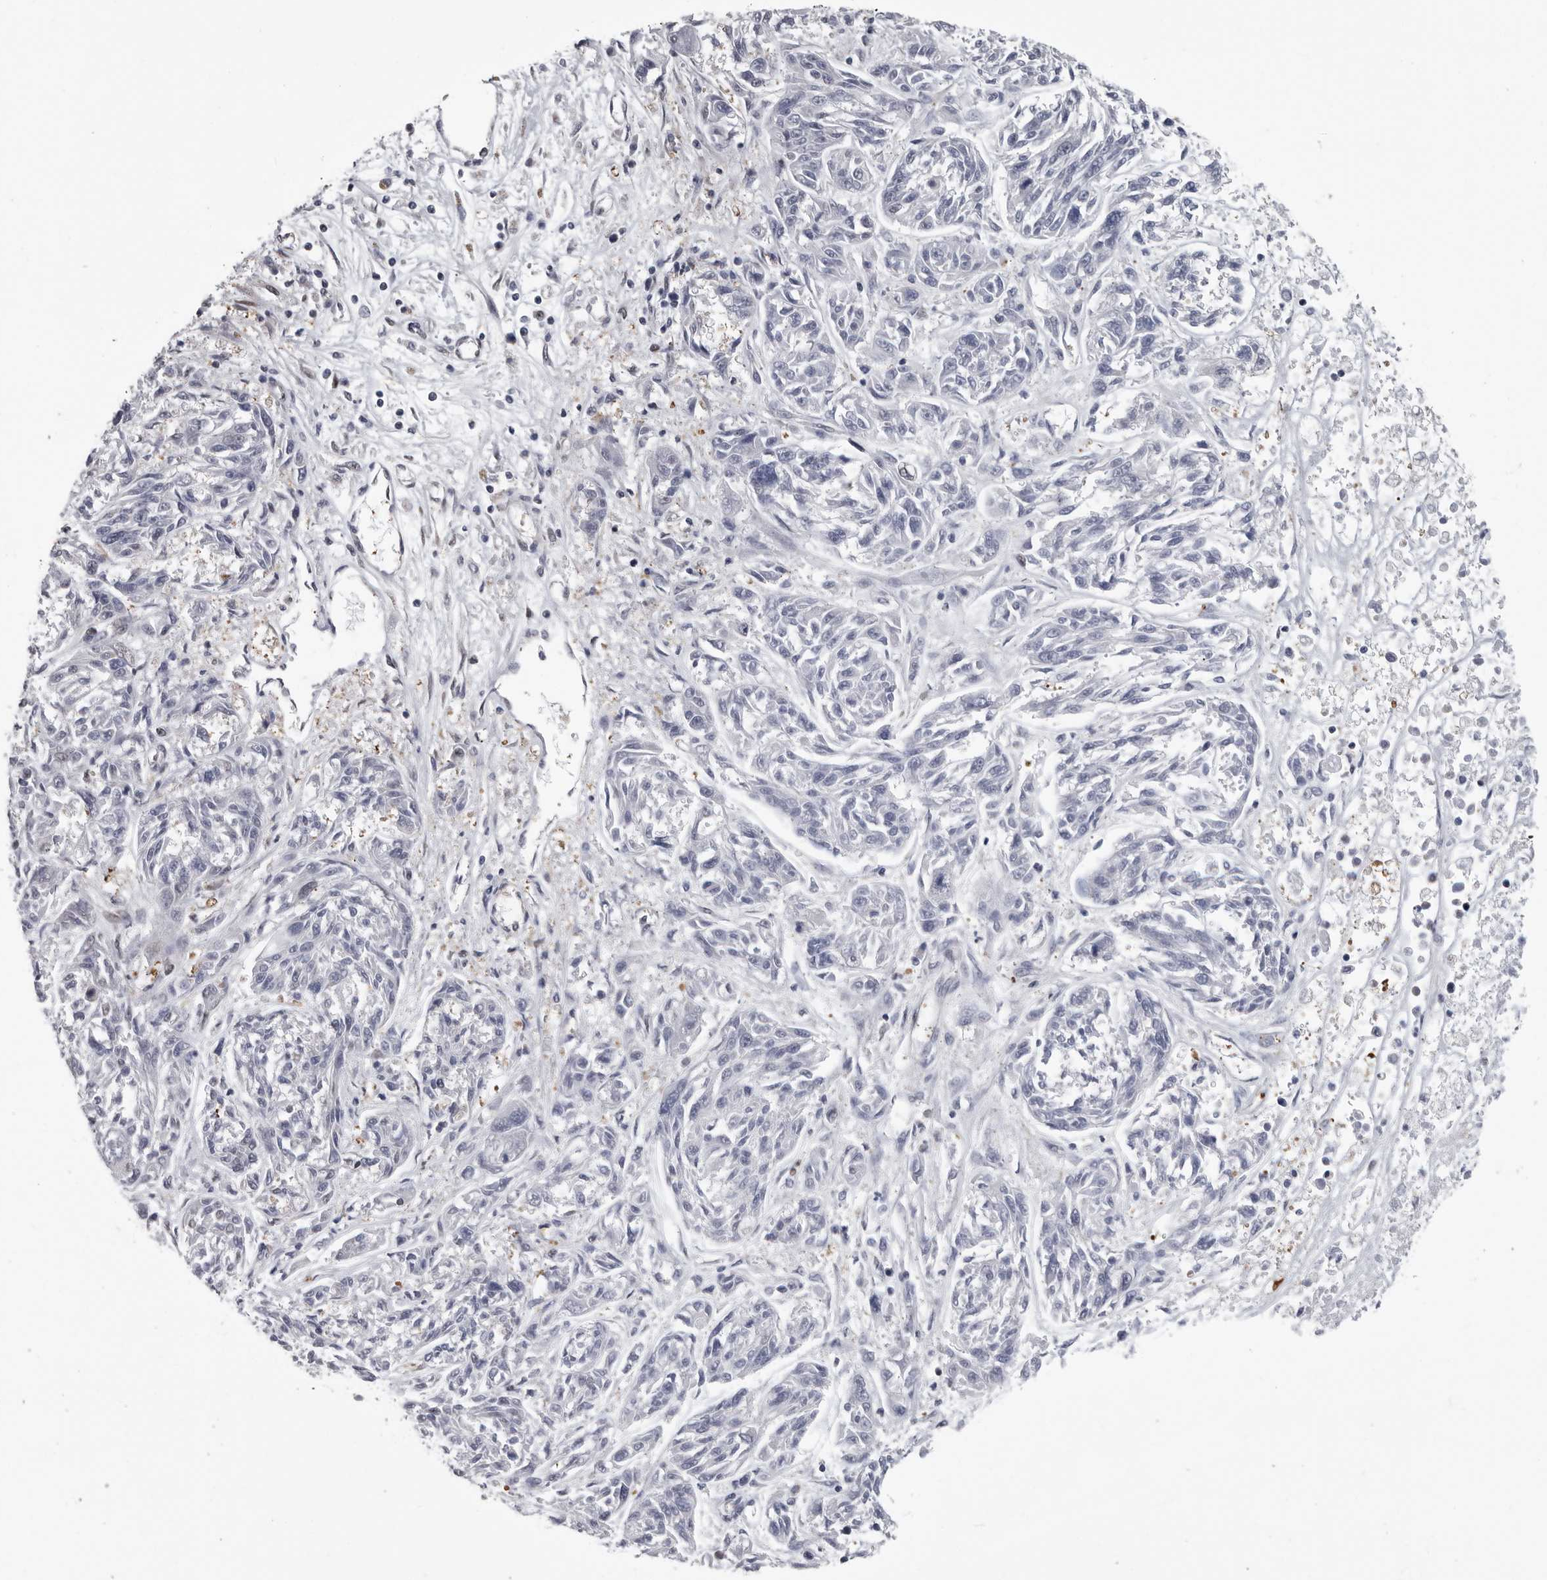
{"staining": {"intensity": "negative", "quantity": "none", "location": "none"}, "tissue": "melanoma", "cell_type": "Tumor cells", "image_type": "cancer", "snomed": [{"axis": "morphology", "description": "Malignant melanoma, NOS"}, {"axis": "topography", "description": "Skin"}], "caption": "Micrograph shows no protein positivity in tumor cells of melanoma tissue. Nuclei are stained in blue.", "gene": "RALGPS2", "patient": {"sex": "male", "age": 53}}